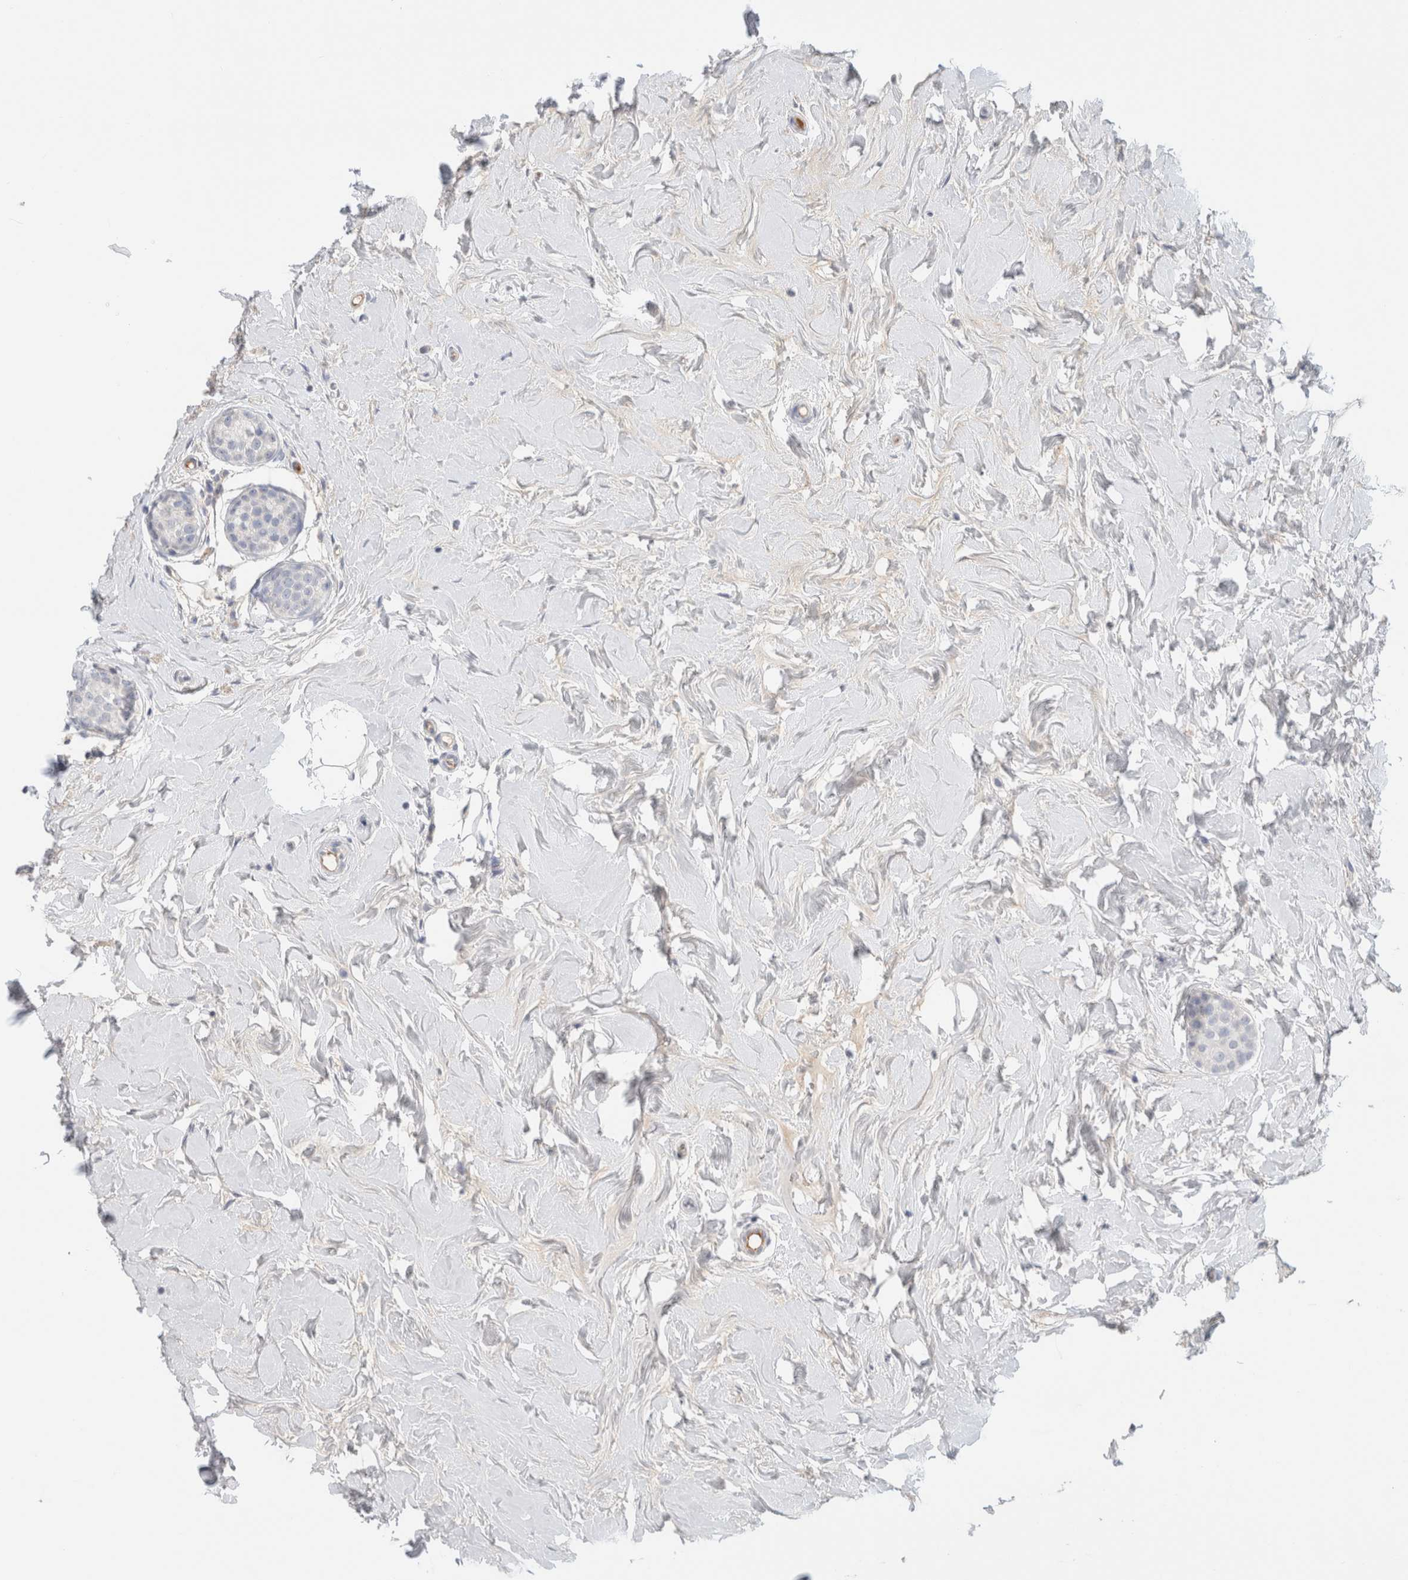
{"staining": {"intensity": "negative", "quantity": "none", "location": "none"}, "tissue": "breast cancer", "cell_type": "Tumor cells", "image_type": "cancer", "snomed": [{"axis": "morphology", "description": "Lobular carcinoma, in situ"}, {"axis": "morphology", "description": "Lobular carcinoma"}, {"axis": "topography", "description": "Breast"}], "caption": "This is an immunohistochemistry (IHC) photomicrograph of human breast lobular carcinoma in situ. There is no staining in tumor cells.", "gene": "SCGB1A1", "patient": {"sex": "female", "age": 41}}